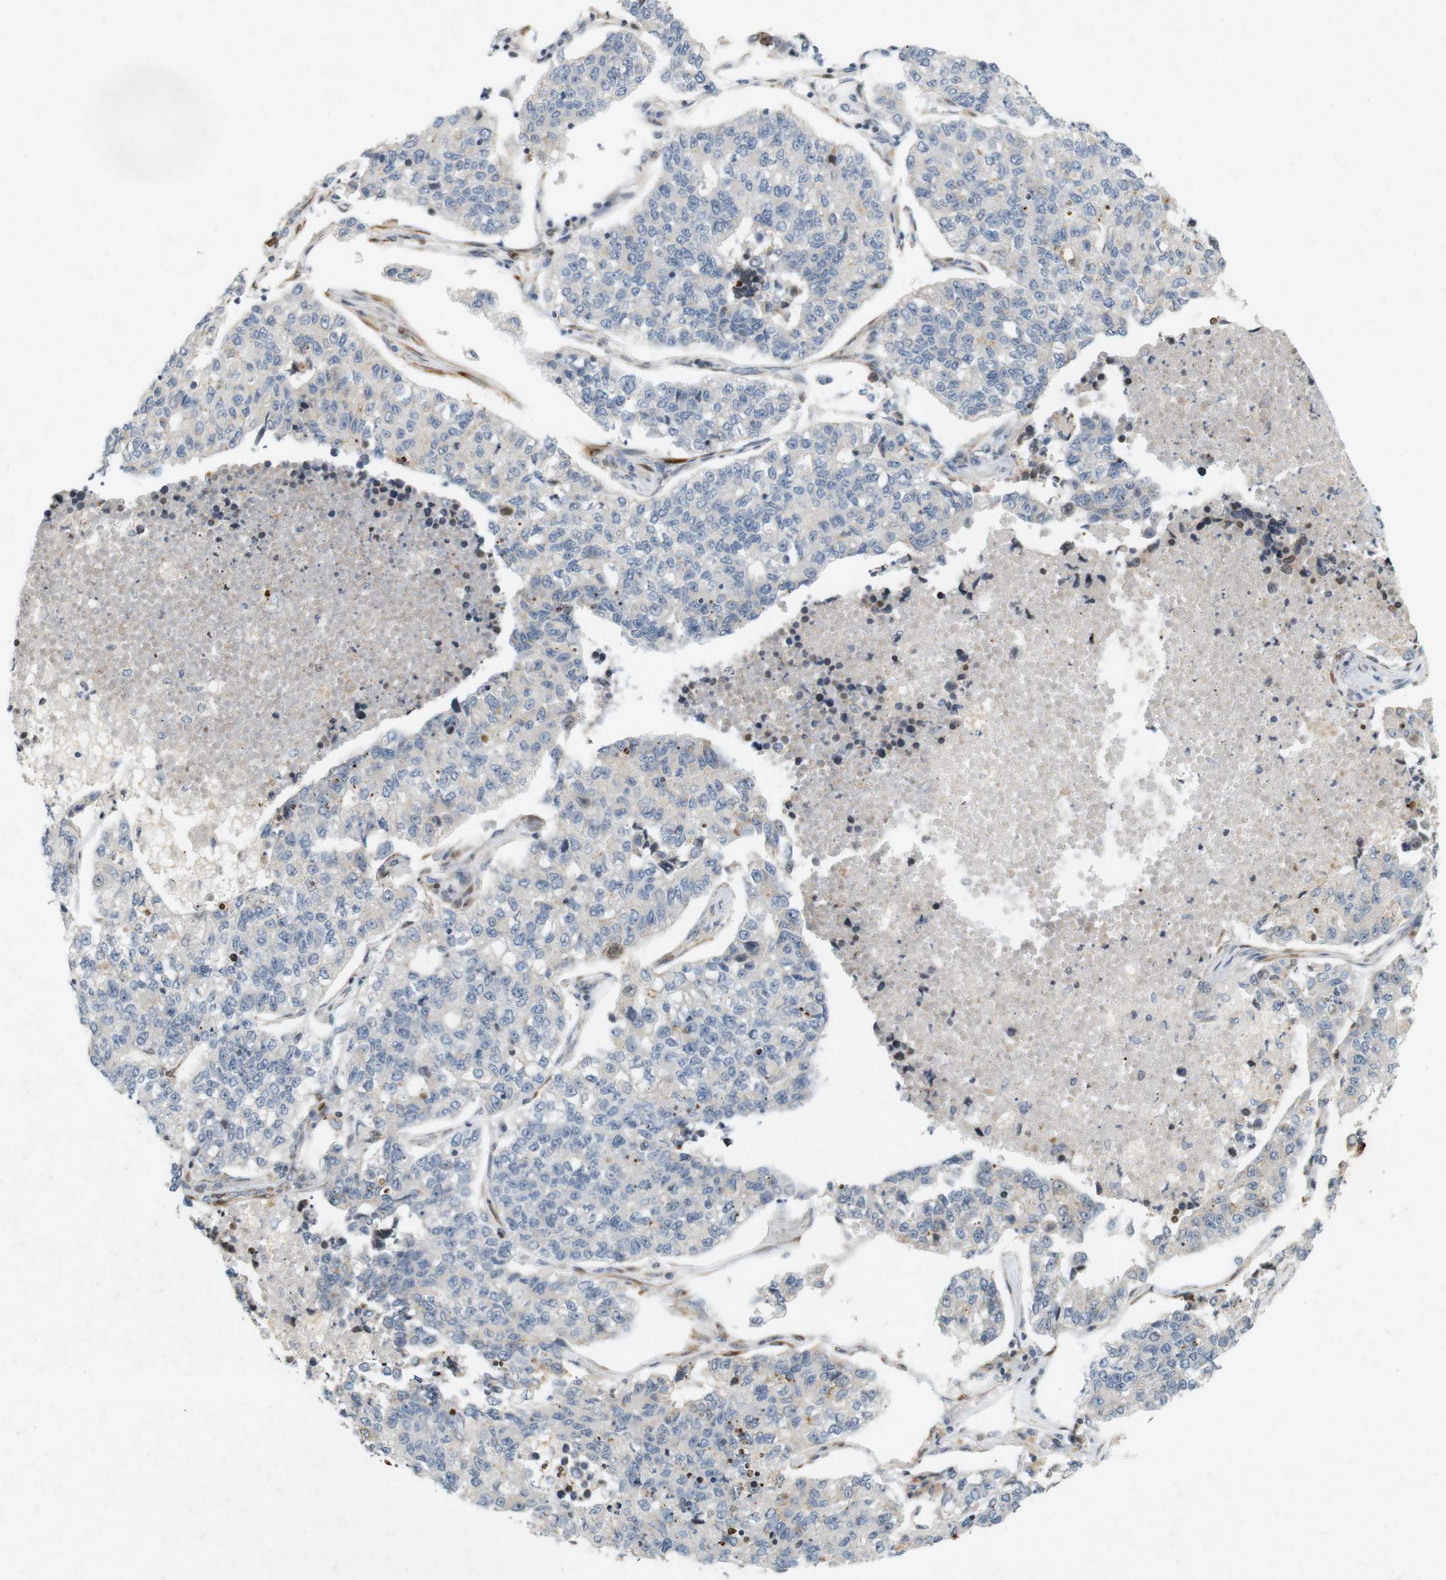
{"staining": {"intensity": "negative", "quantity": "none", "location": "none"}, "tissue": "lung cancer", "cell_type": "Tumor cells", "image_type": "cancer", "snomed": [{"axis": "morphology", "description": "Adenocarcinoma, NOS"}, {"axis": "topography", "description": "Lung"}], "caption": "This is an immunohistochemistry photomicrograph of adenocarcinoma (lung). There is no positivity in tumor cells.", "gene": "PPP1R14A", "patient": {"sex": "male", "age": 49}}